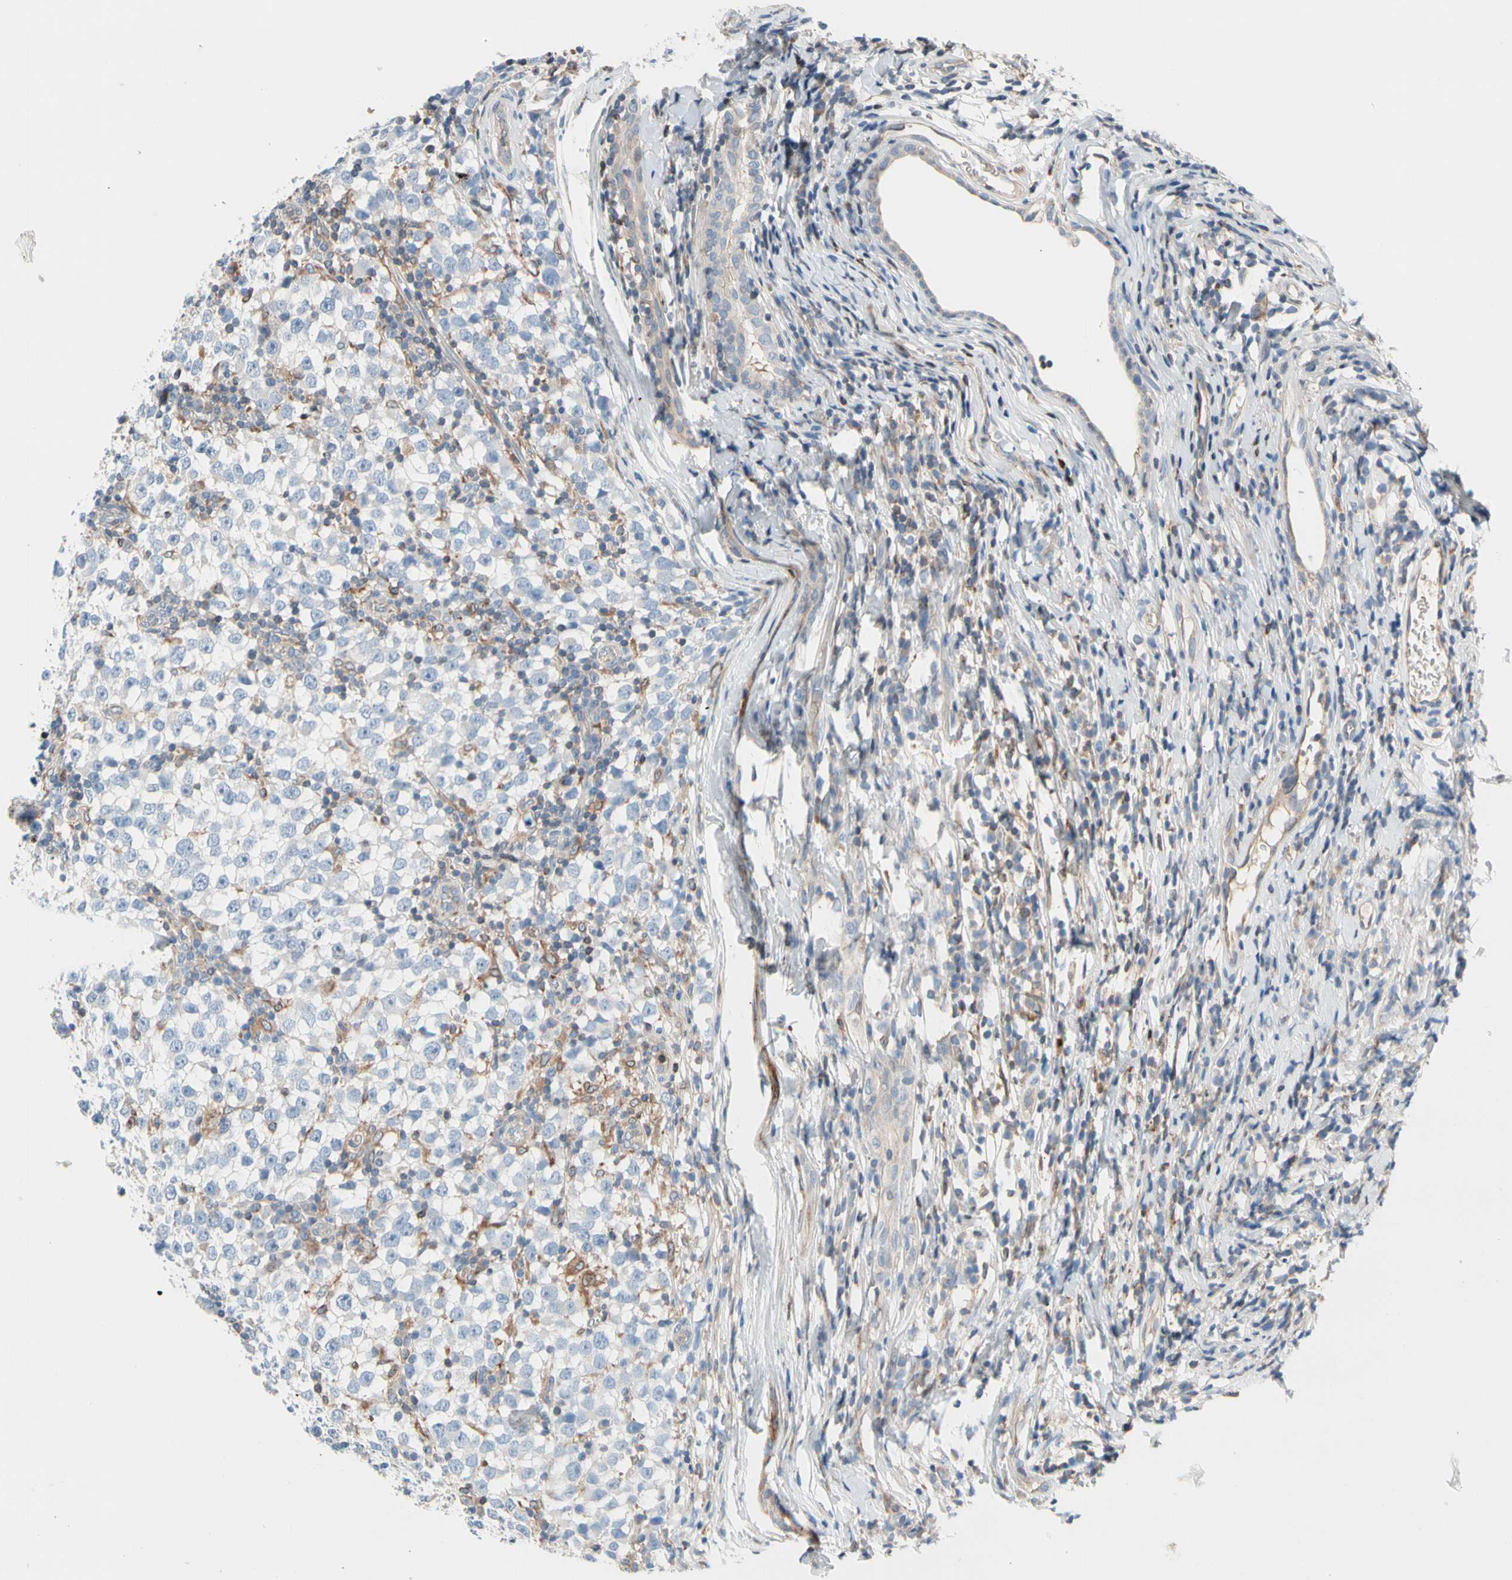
{"staining": {"intensity": "negative", "quantity": "none", "location": "none"}, "tissue": "testis cancer", "cell_type": "Tumor cells", "image_type": "cancer", "snomed": [{"axis": "morphology", "description": "Seminoma, NOS"}, {"axis": "topography", "description": "Testis"}], "caption": "This is an immunohistochemistry (IHC) photomicrograph of human testis cancer. There is no positivity in tumor cells.", "gene": "MAP3K3", "patient": {"sex": "male", "age": 65}}